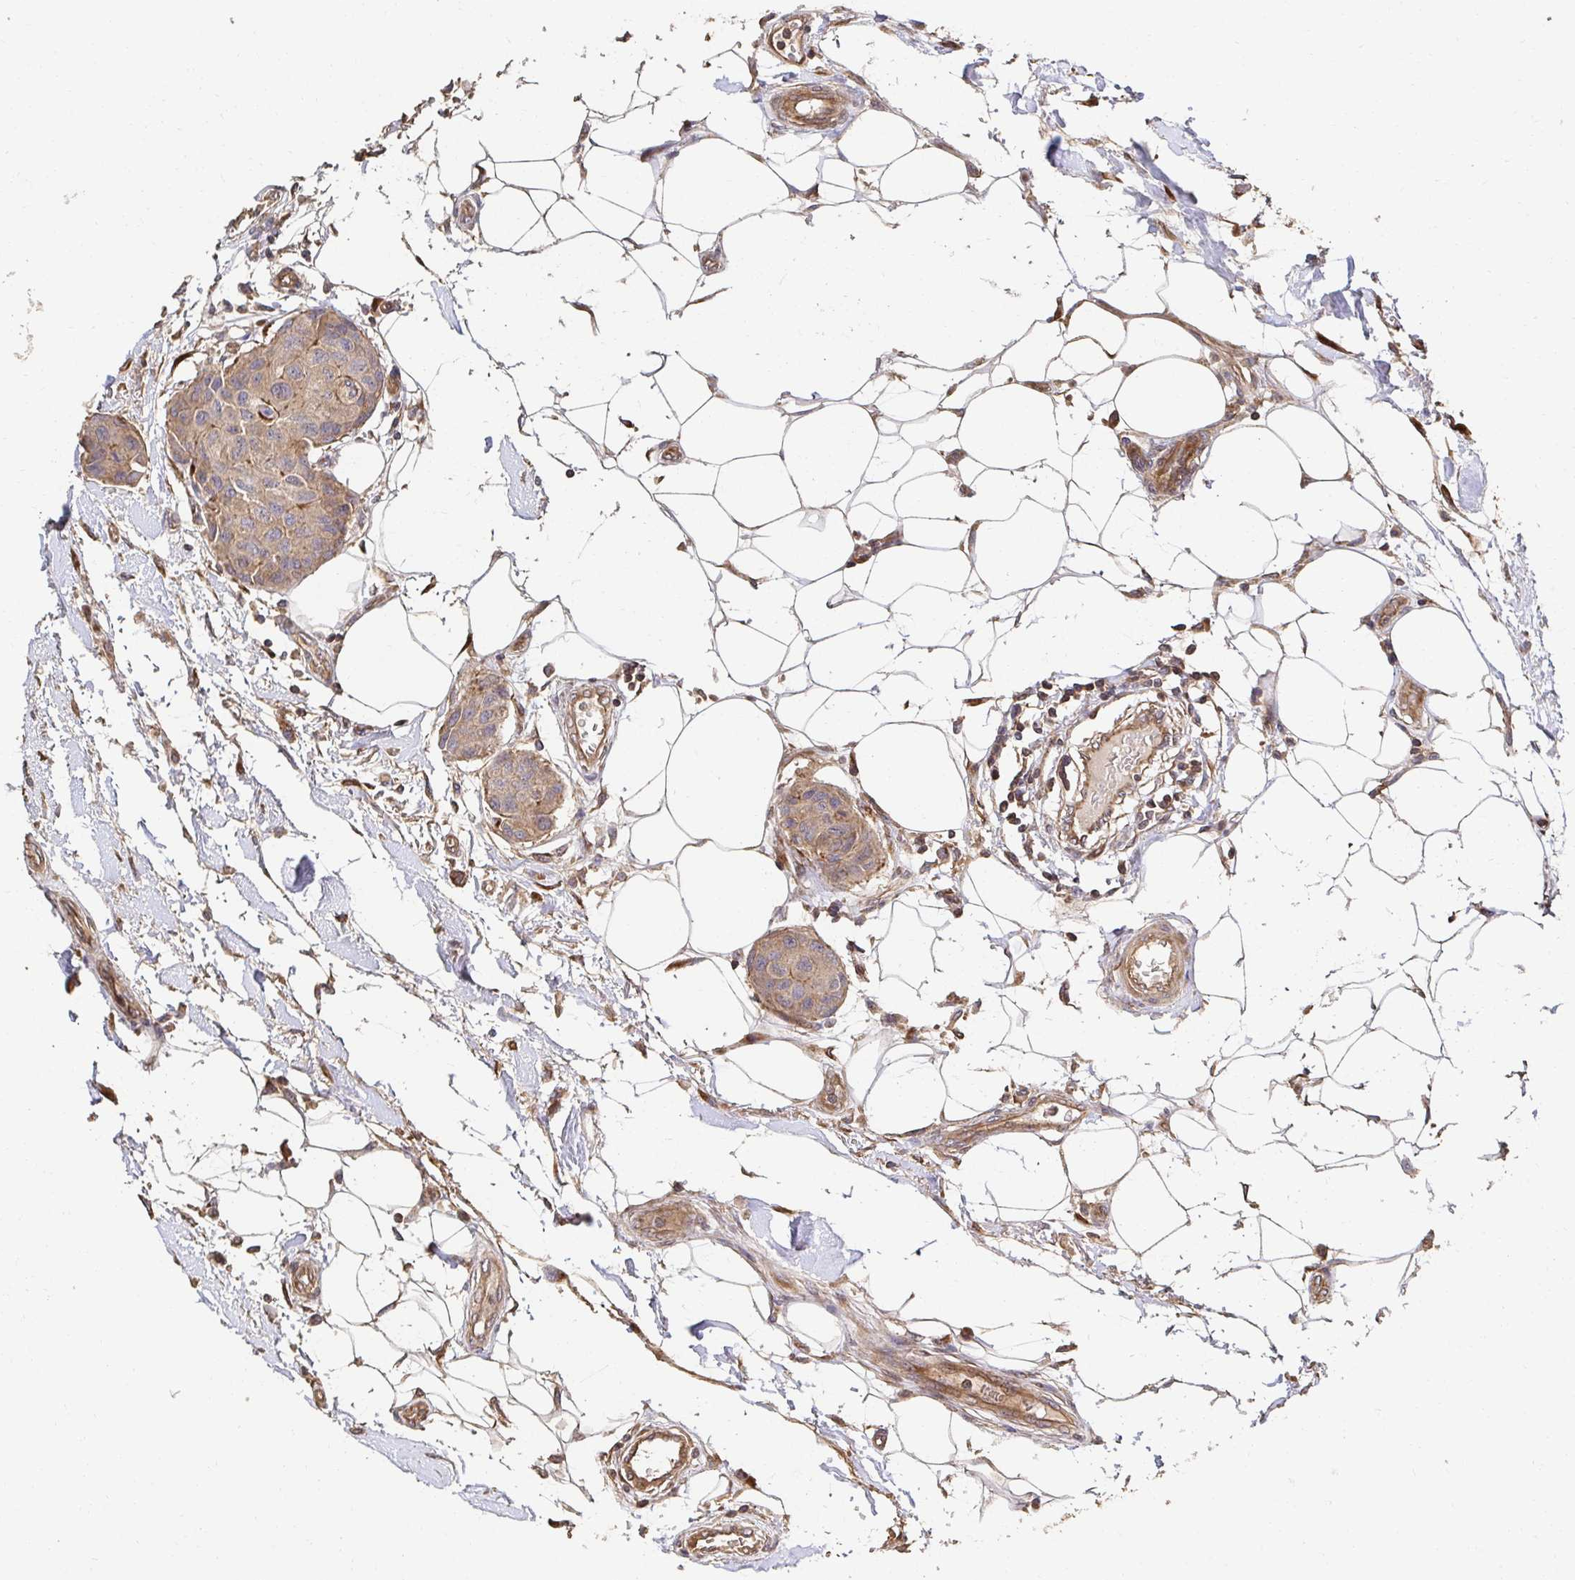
{"staining": {"intensity": "moderate", "quantity": ">75%", "location": "cytoplasmic/membranous"}, "tissue": "breast cancer", "cell_type": "Tumor cells", "image_type": "cancer", "snomed": [{"axis": "morphology", "description": "Duct carcinoma"}, {"axis": "topography", "description": "Breast"}, {"axis": "topography", "description": "Lymph node"}], "caption": "Protein expression analysis of human breast intraductal carcinoma reveals moderate cytoplasmic/membranous expression in about >75% of tumor cells.", "gene": "APBB1", "patient": {"sex": "female", "age": 80}}